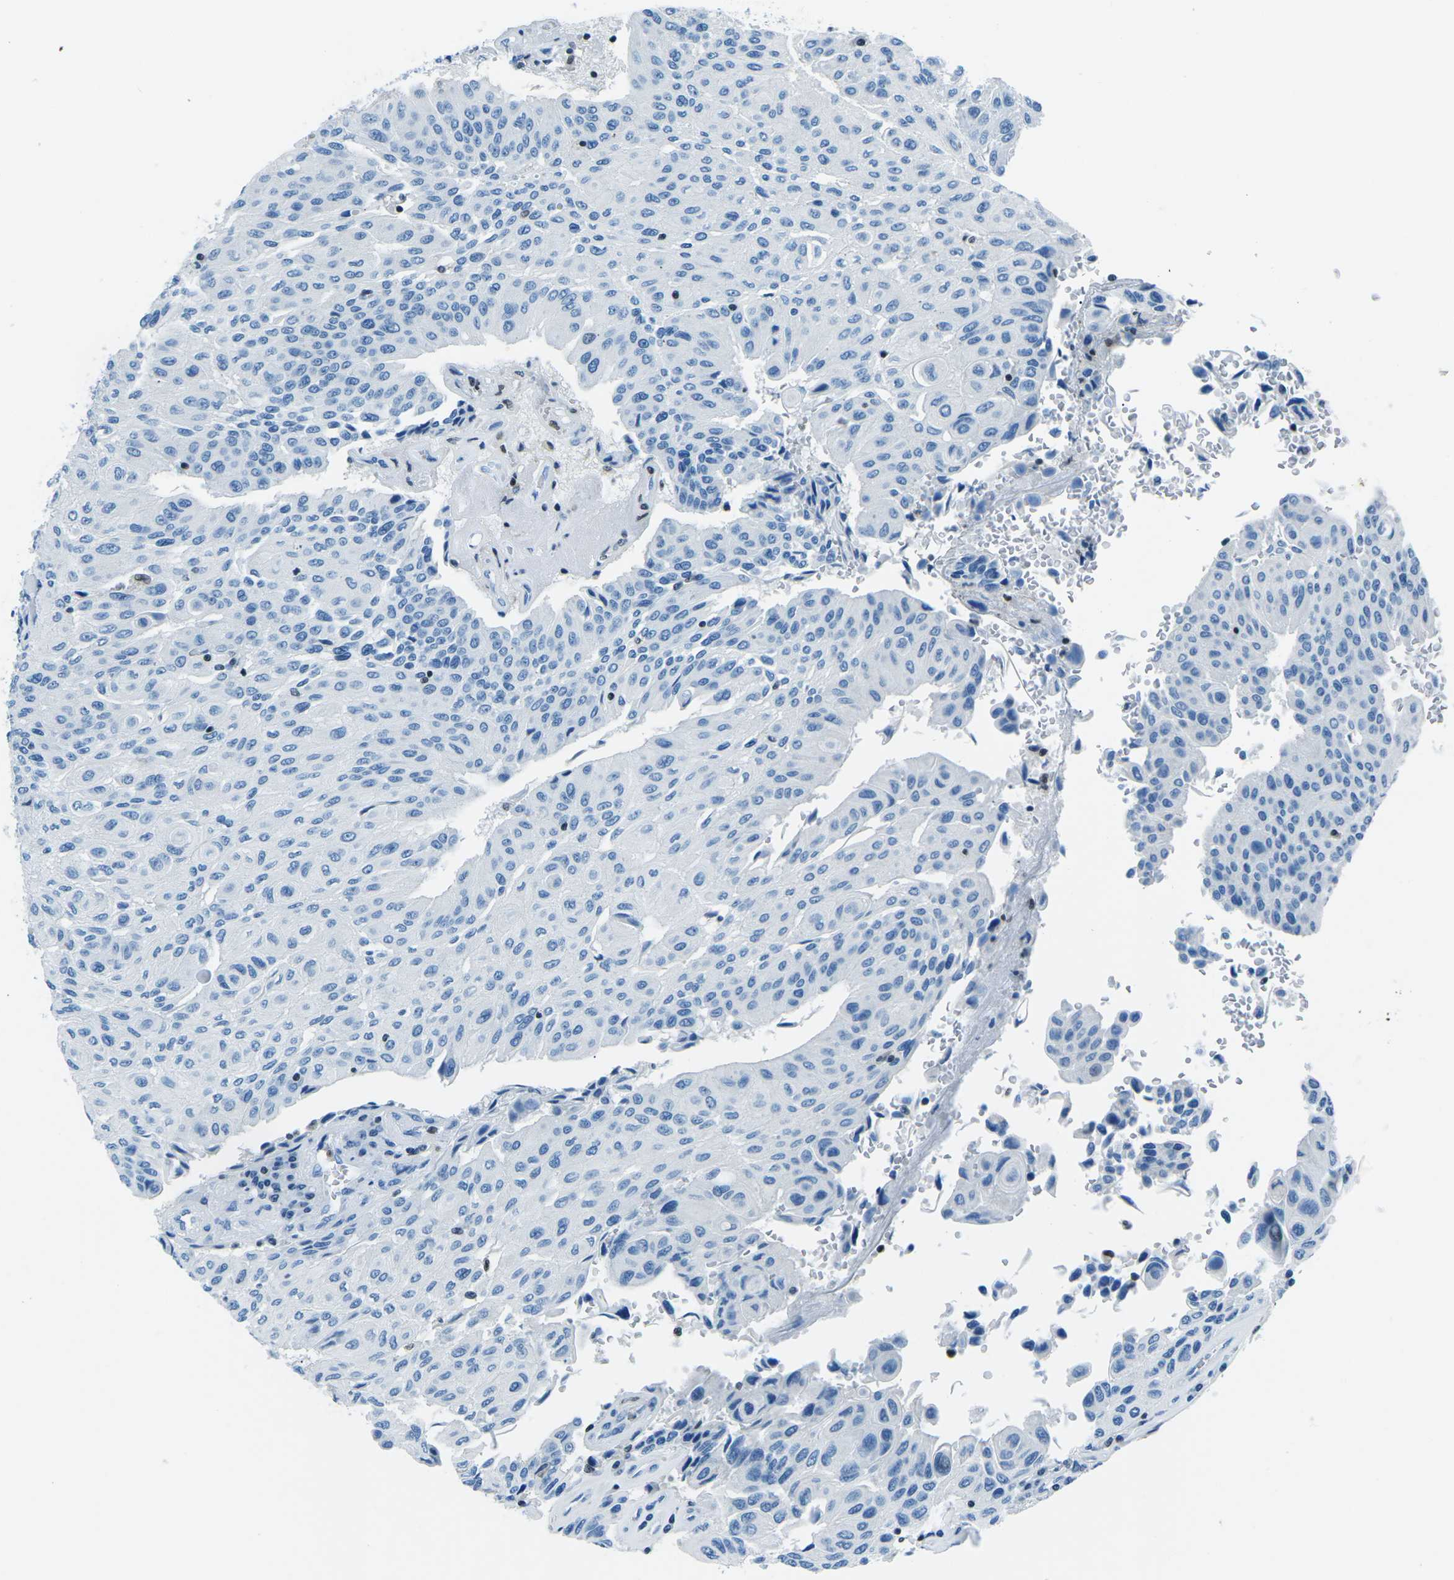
{"staining": {"intensity": "negative", "quantity": "none", "location": "none"}, "tissue": "urothelial cancer", "cell_type": "Tumor cells", "image_type": "cancer", "snomed": [{"axis": "morphology", "description": "Urothelial carcinoma, High grade"}, {"axis": "topography", "description": "Urinary bladder"}], "caption": "Immunohistochemistry of human urothelial cancer displays no positivity in tumor cells.", "gene": "CELF2", "patient": {"sex": "male", "age": 66}}